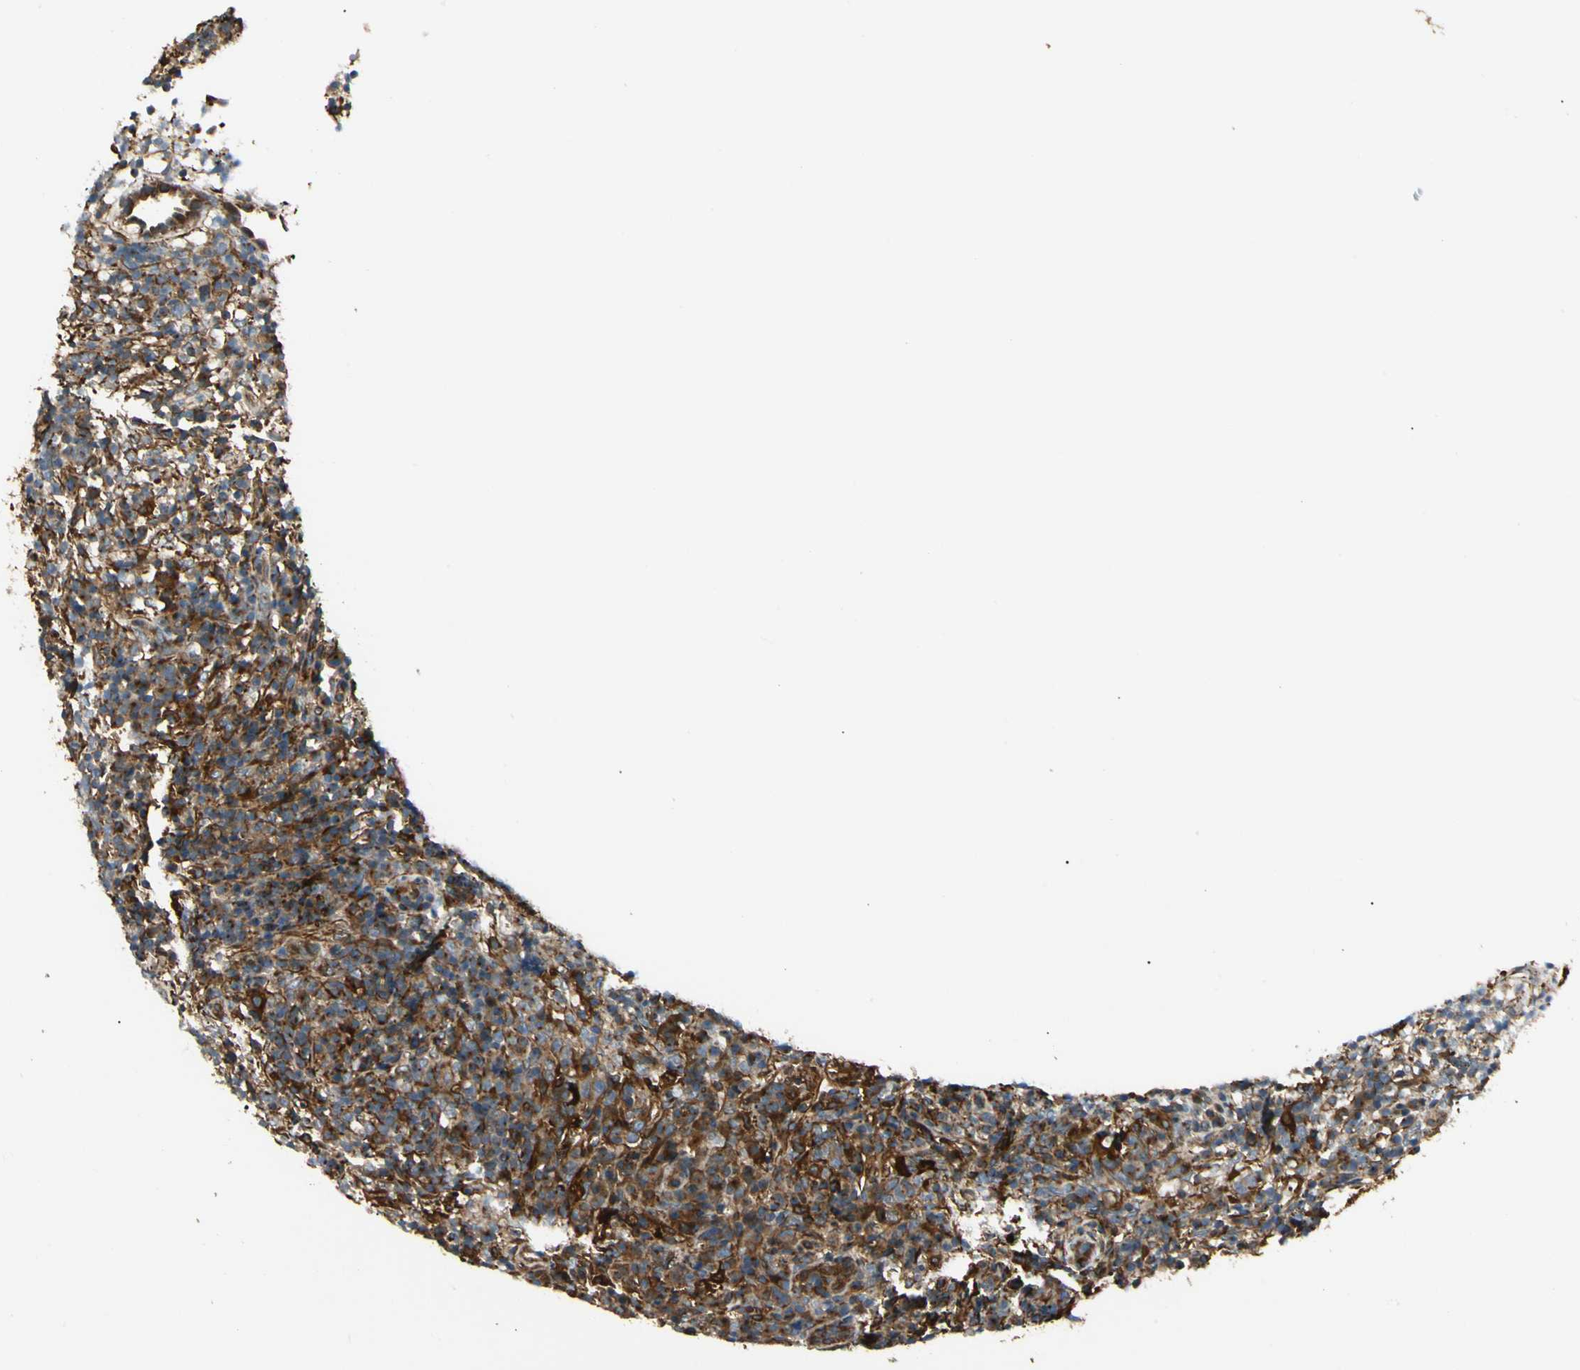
{"staining": {"intensity": "strong", "quantity": ">75%", "location": "cytoplasmic/membranous"}, "tissue": "lymphoma", "cell_type": "Tumor cells", "image_type": "cancer", "snomed": [{"axis": "morphology", "description": "Malignant lymphoma, non-Hodgkin's type, High grade"}, {"axis": "topography", "description": "Lymph node"}], "caption": "DAB (3,3'-diaminobenzidine) immunohistochemical staining of lymphoma demonstrates strong cytoplasmic/membranous protein staining in approximately >75% of tumor cells.", "gene": "FTH1", "patient": {"sex": "female", "age": 76}}